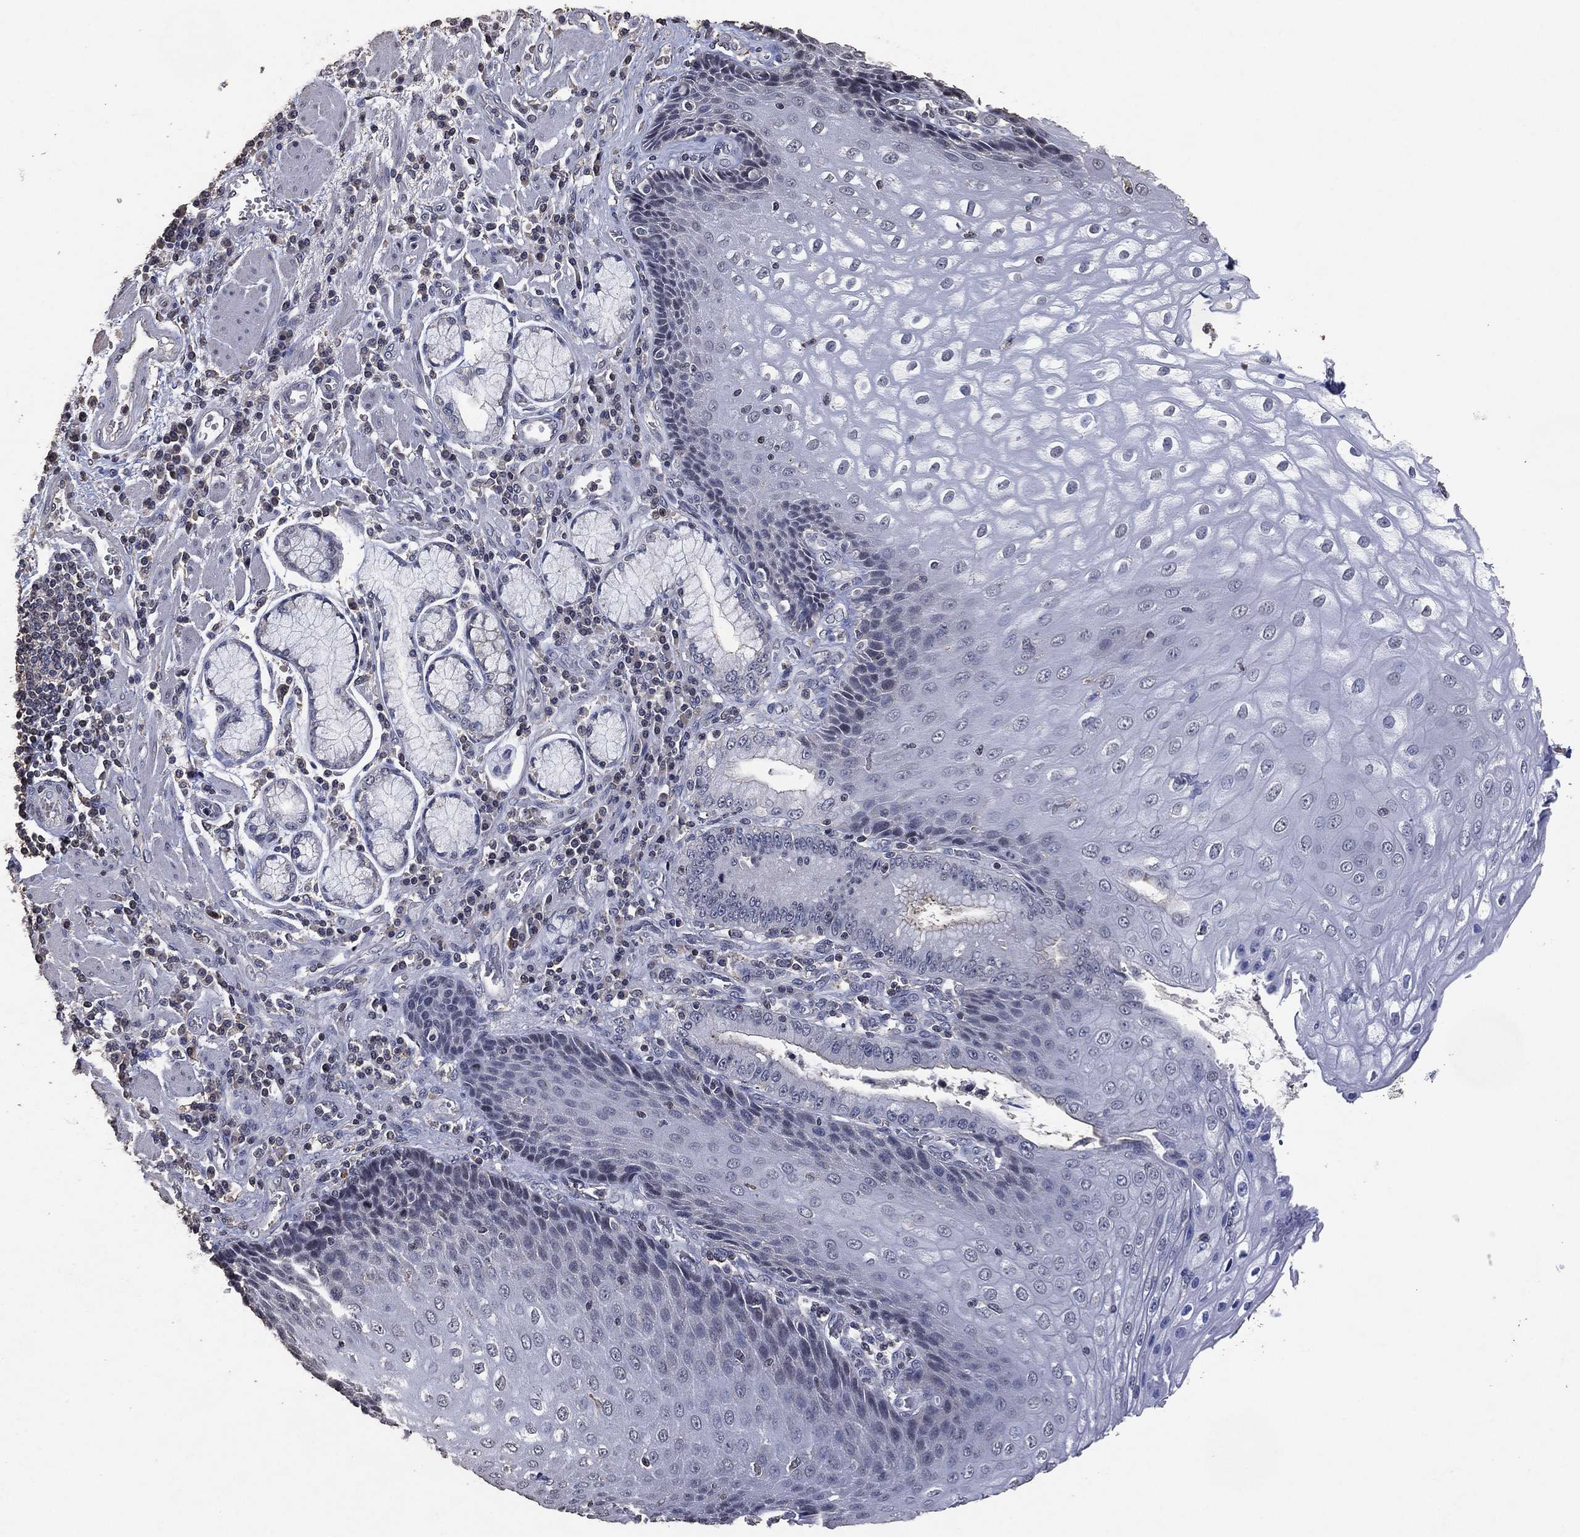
{"staining": {"intensity": "negative", "quantity": "none", "location": "none"}, "tissue": "esophagus", "cell_type": "Squamous epithelial cells", "image_type": "normal", "snomed": [{"axis": "morphology", "description": "Normal tissue, NOS"}, {"axis": "topography", "description": "Esophagus"}], "caption": "Immunohistochemistry (IHC) of benign esophagus reveals no positivity in squamous epithelial cells. Nuclei are stained in blue.", "gene": "ADPRHL1", "patient": {"sex": "male", "age": 57}}